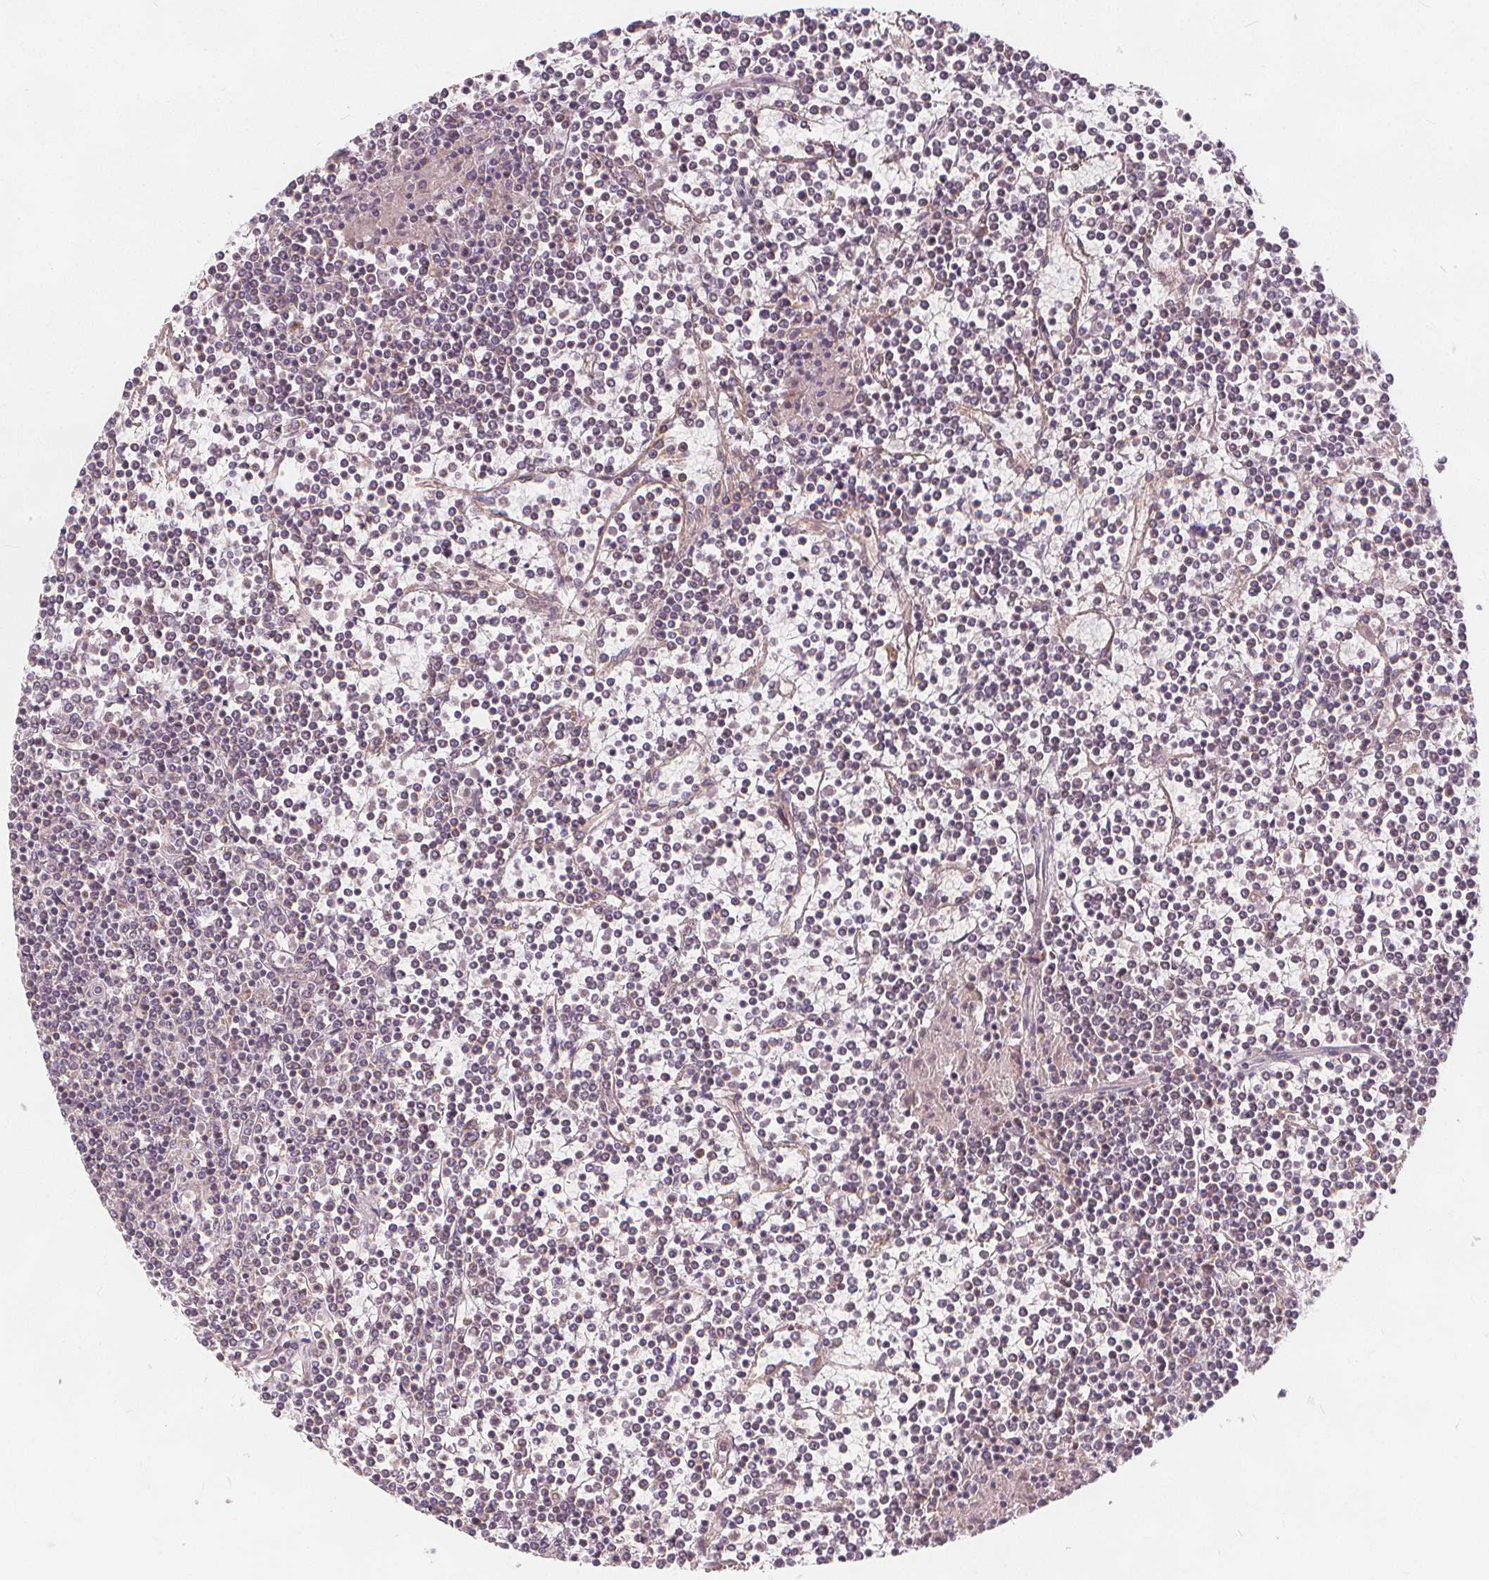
{"staining": {"intensity": "negative", "quantity": "none", "location": "none"}, "tissue": "lymphoma", "cell_type": "Tumor cells", "image_type": "cancer", "snomed": [{"axis": "morphology", "description": "Malignant lymphoma, non-Hodgkin's type, Low grade"}, {"axis": "topography", "description": "Spleen"}], "caption": "DAB immunohistochemical staining of human malignant lymphoma, non-Hodgkin's type (low-grade) reveals no significant positivity in tumor cells.", "gene": "DRC3", "patient": {"sex": "female", "age": 19}}